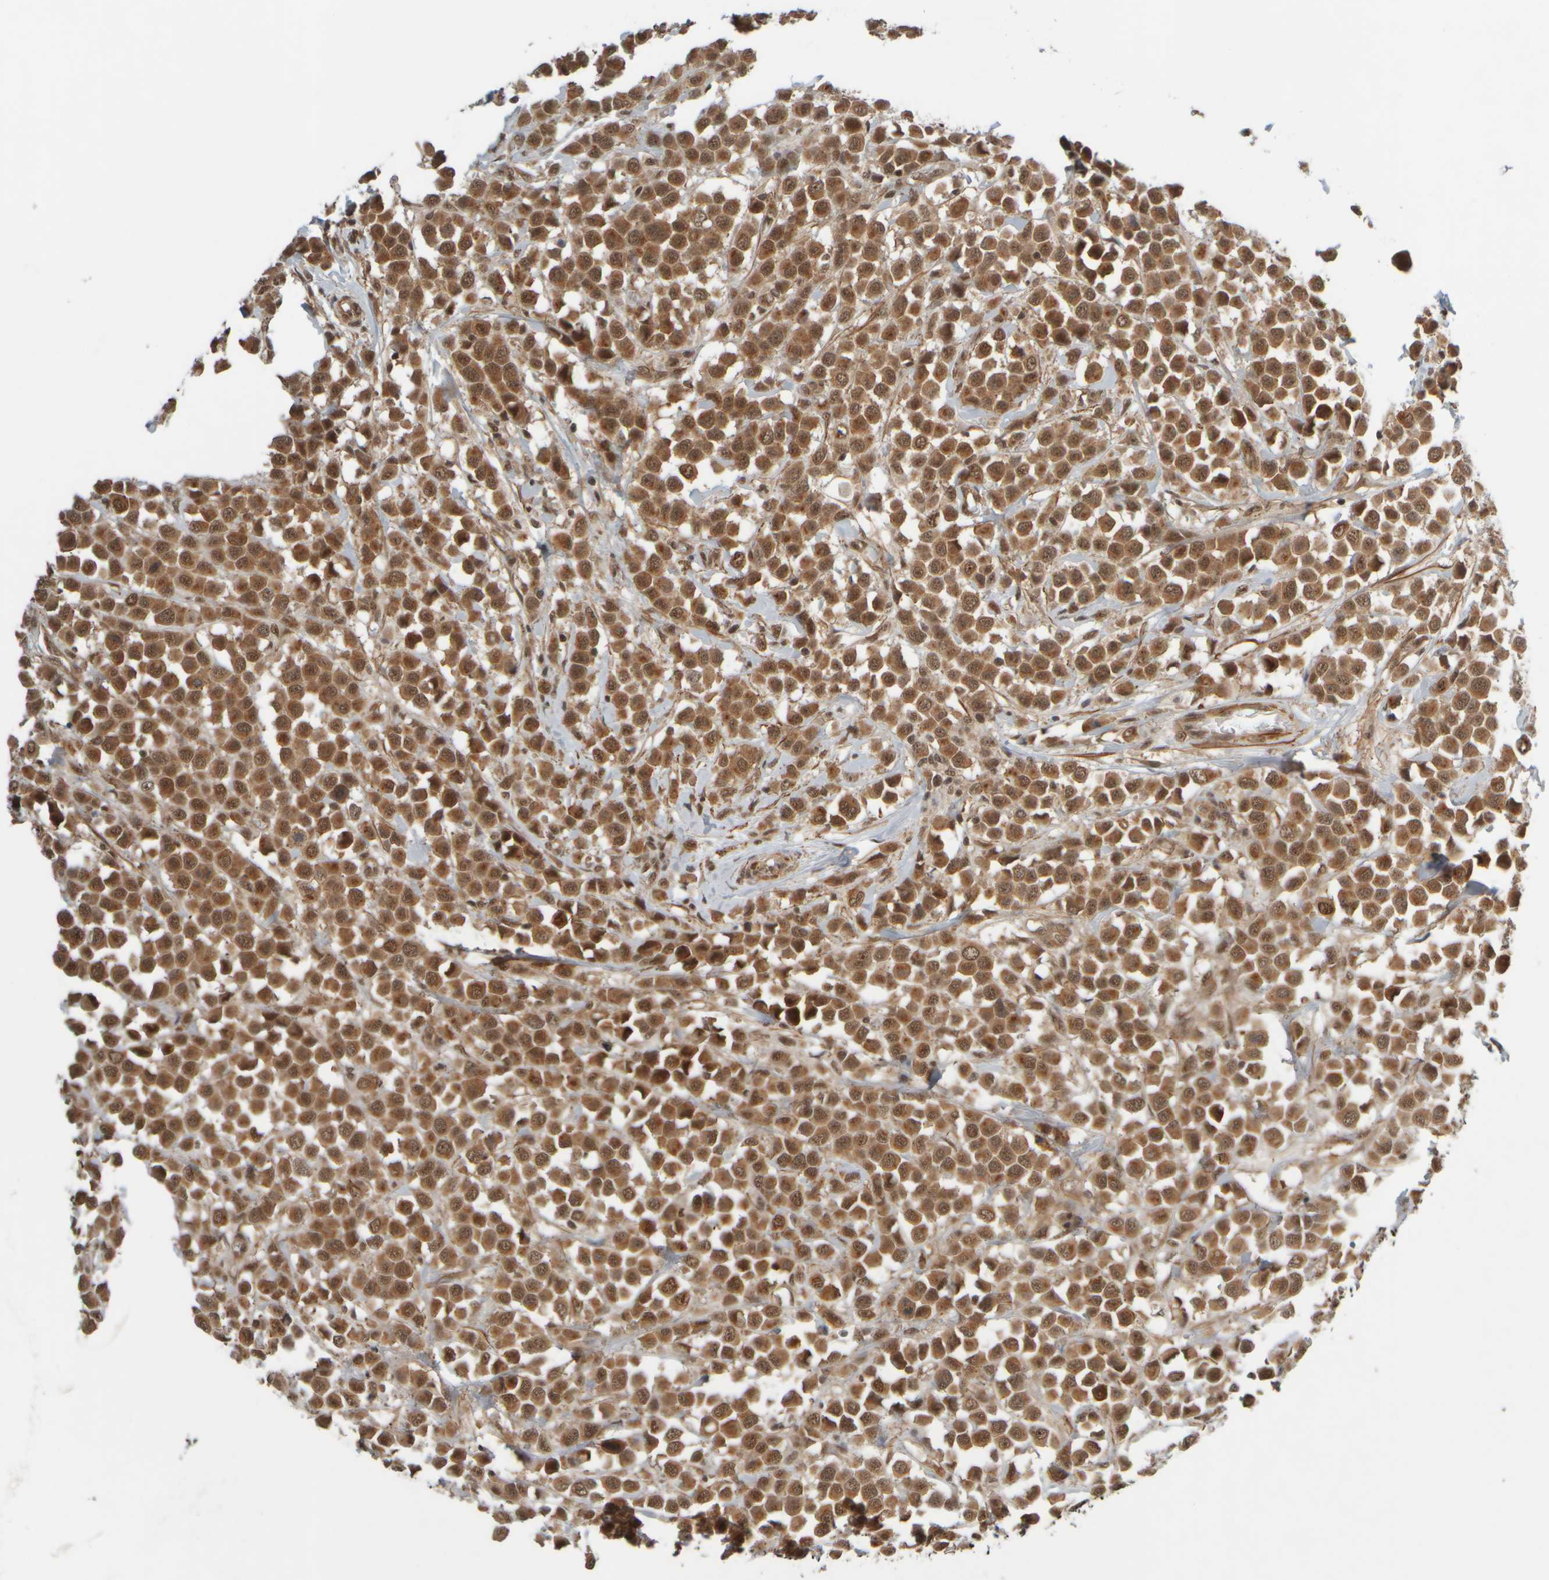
{"staining": {"intensity": "strong", "quantity": ">75%", "location": "cytoplasmic/membranous"}, "tissue": "breast cancer", "cell_type": "Tumor cells", "image_type": "cancer", "snomed": [{"axis": "morphology", "description": "Duct carcinoma"}, {"axis": "topography", "description": "Breast"}], "caption": "An image of breast infiltrating ductal carcinoma stained for a protein exhibits strong cytoplasmic/membranous brown staining in tumor cells.", "gene": "SYNRG", "patient": {"sex": "female", "age": 61}}